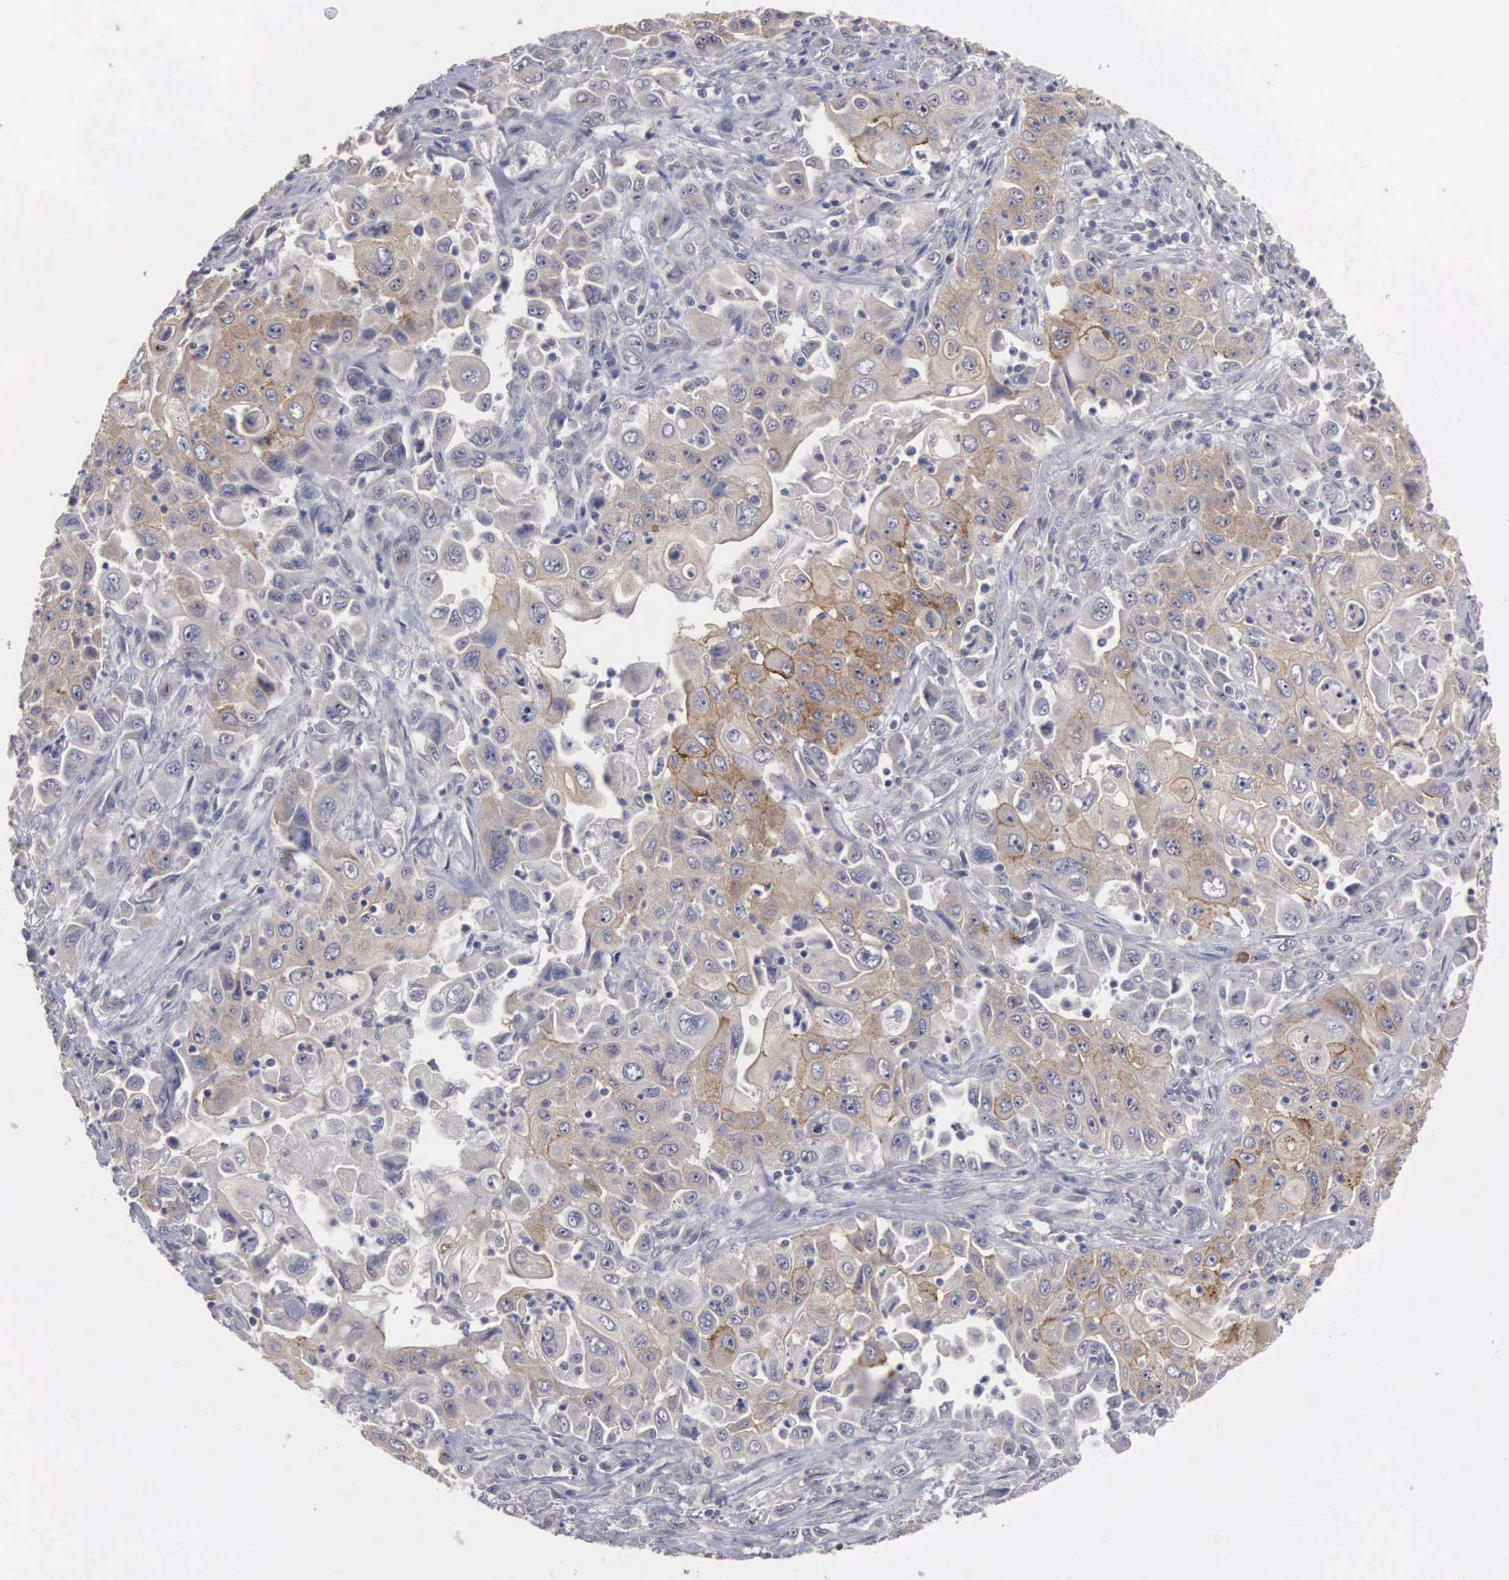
{"staining": {"intensity": "moderate", "quantity": ">75%", "location": "cytoplasmic/membranous,nuclear"}, "tissue": "pancreatic cancer", "cell_type": "Tumor cells", "image_type": "cancer", "snomed": [{"axis": "morphology", "description": "Adenocarcinoma, NOS"}, {"axis": "topography", "description": "Pancreas"}], "caption": "DAB immunohistochemical staining of pancreatic adenocarcinoma displays moderate cytoplasmic/membranous and nuclear protein expression in about >75% of tumor cells.", "gene": "AMN", "patient": {"sex": "male", "age": 70}}